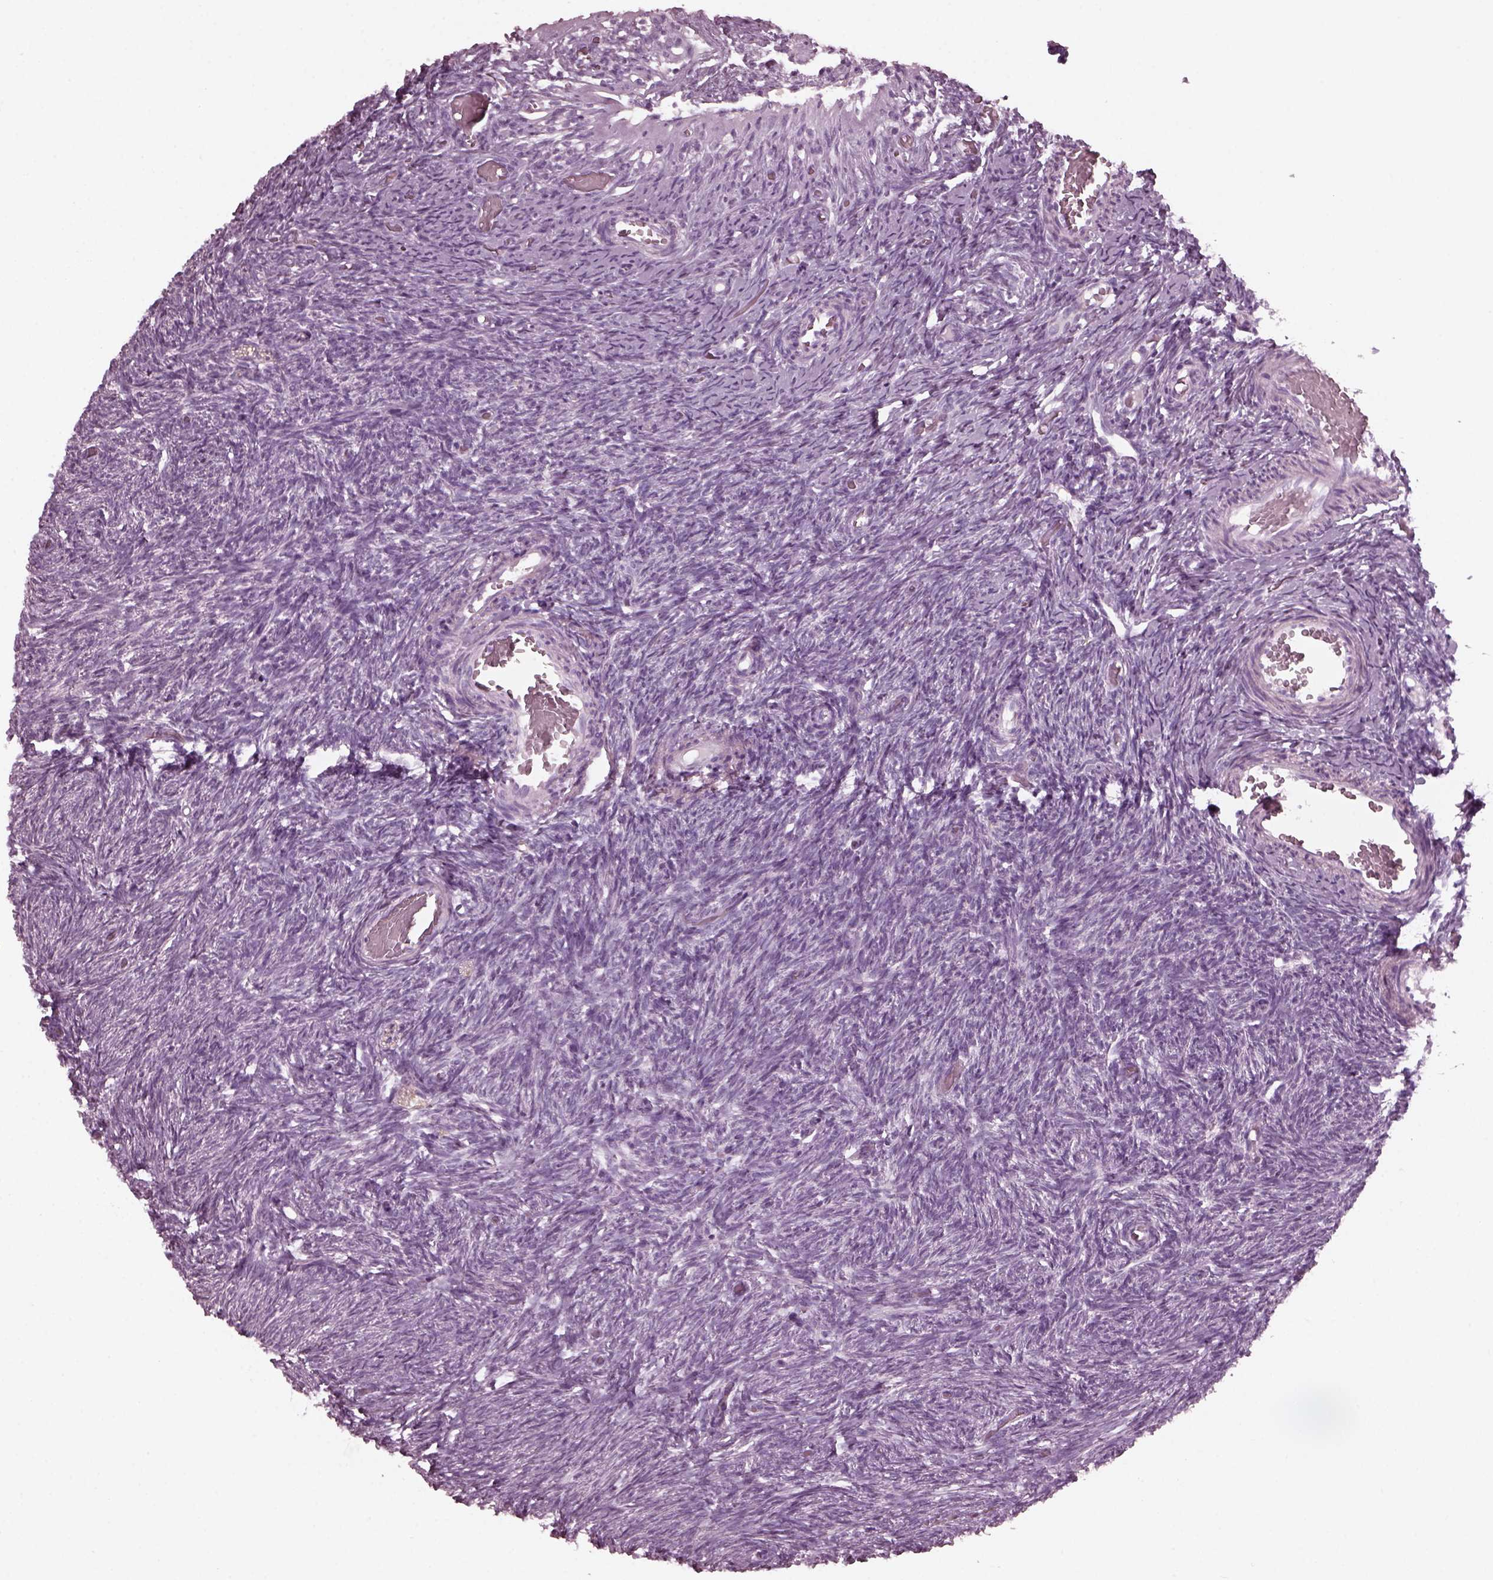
{"staining": {"intensity": "negative", "quantity": "none", "location": "none"}, "tissue": "ovary", "cell_type": "Follicle cells", "image_type": "normal", "snomed": [{"axis": "morphology", "description": "Normal tissue, NOS"}, {"axis": "topography", "description": "Ovary"}], "caption": "This histopathology image is of normal ovary stained with immunohistochemistry to label a protein in brown with the nuclei are counter-stained blue. There is no expression in follicle cells. (DAB immunohistochemistry (IHC), high magnification).", "gene": "GRM6", "patient": {"sex": "female", "age": 39}}